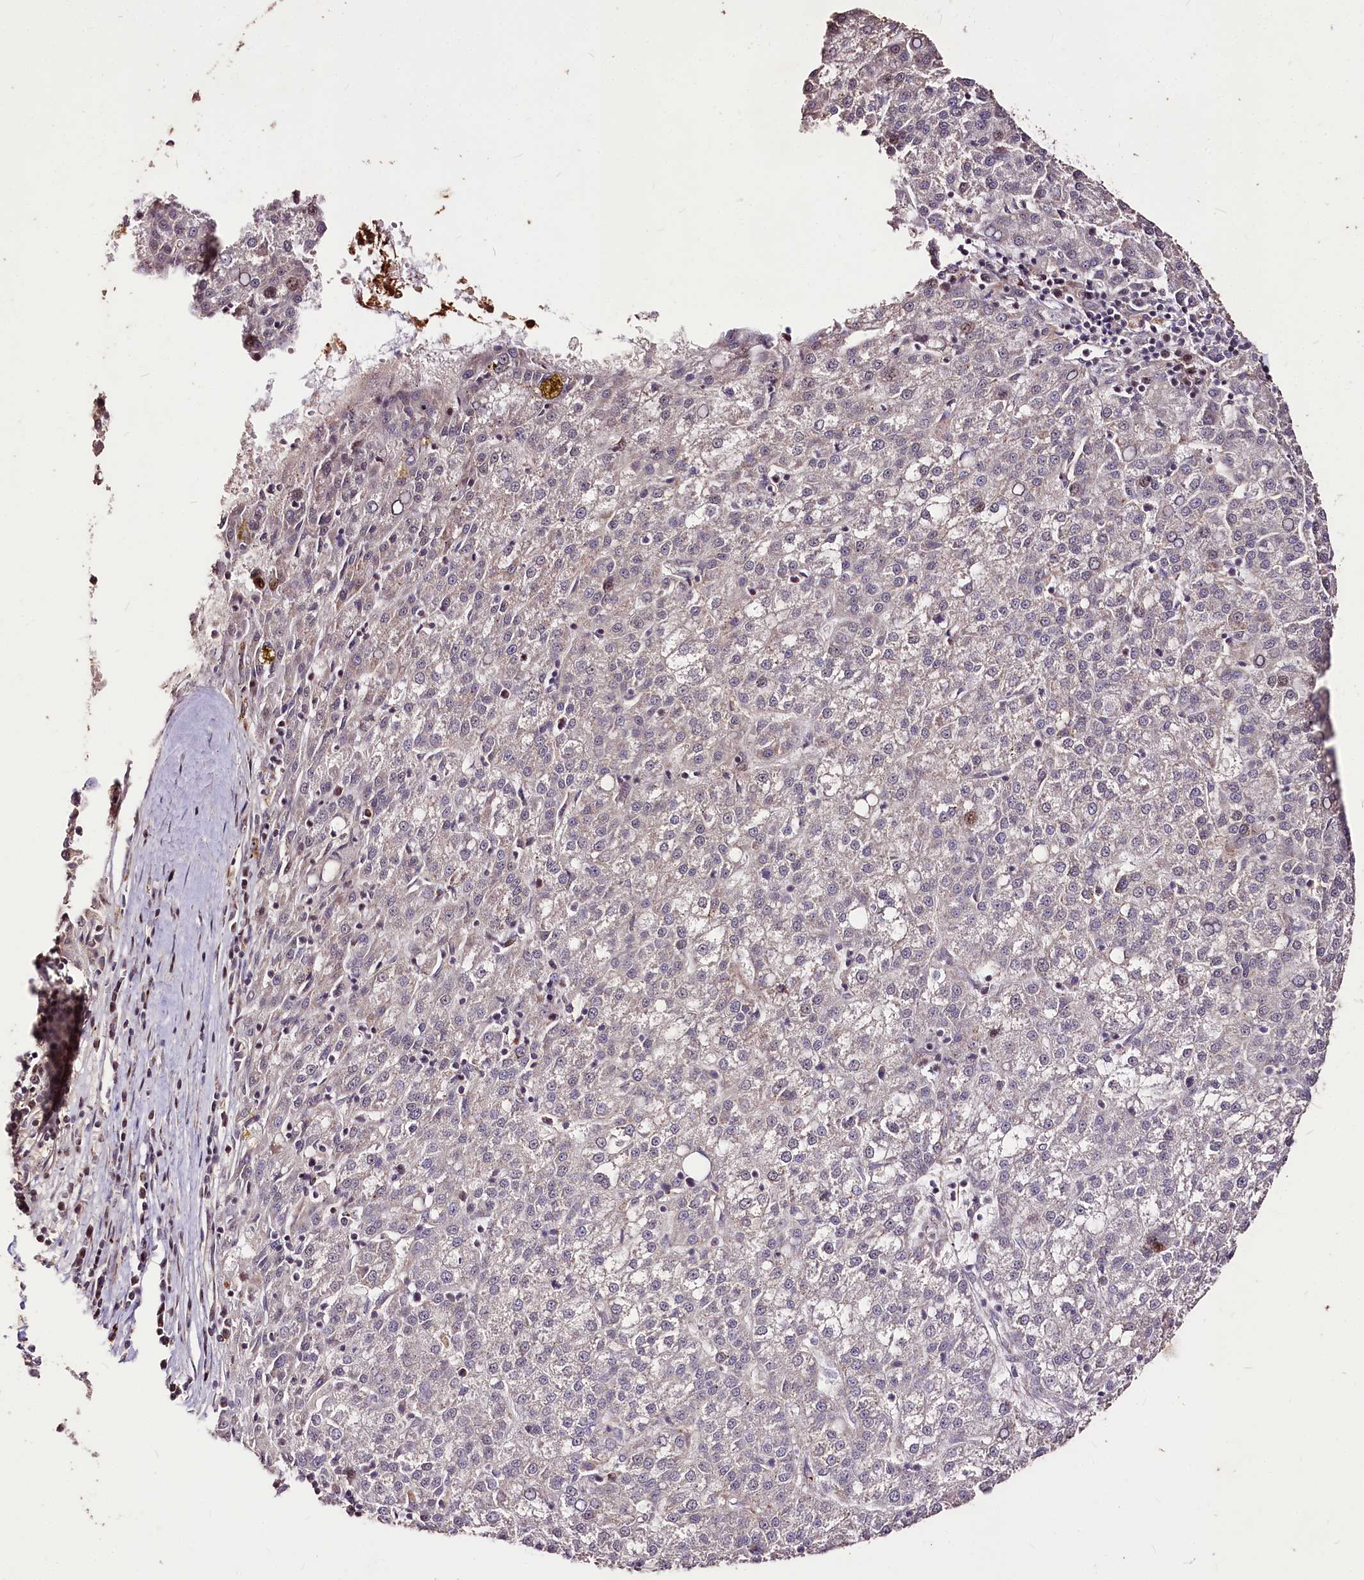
{"staining": {"intensity": "weak", "quantity": "25%-75%", "location": "cytoplasmic/membranous,nuclear"}, "tissue": "liver cancer", "cell_type": "Tumor cells", "image_type": "cancer", "snomed": [{"axis": "morphology", "description": "Carcinoma, Hepatocellular, NOS"}, {"axis": "topography", "description": "Liver"}], "caption": "A low amount of weak cytoplasmic/membranous and nuclear positivity is seen in approximately 25%-75% of tumor cells in liver hepatocellular carcinoma tissue. (DAB IHC with brightfield microscopy, high magnification).", "gene": "CARD19", "patient": {"sex": "female", "age": 58}}